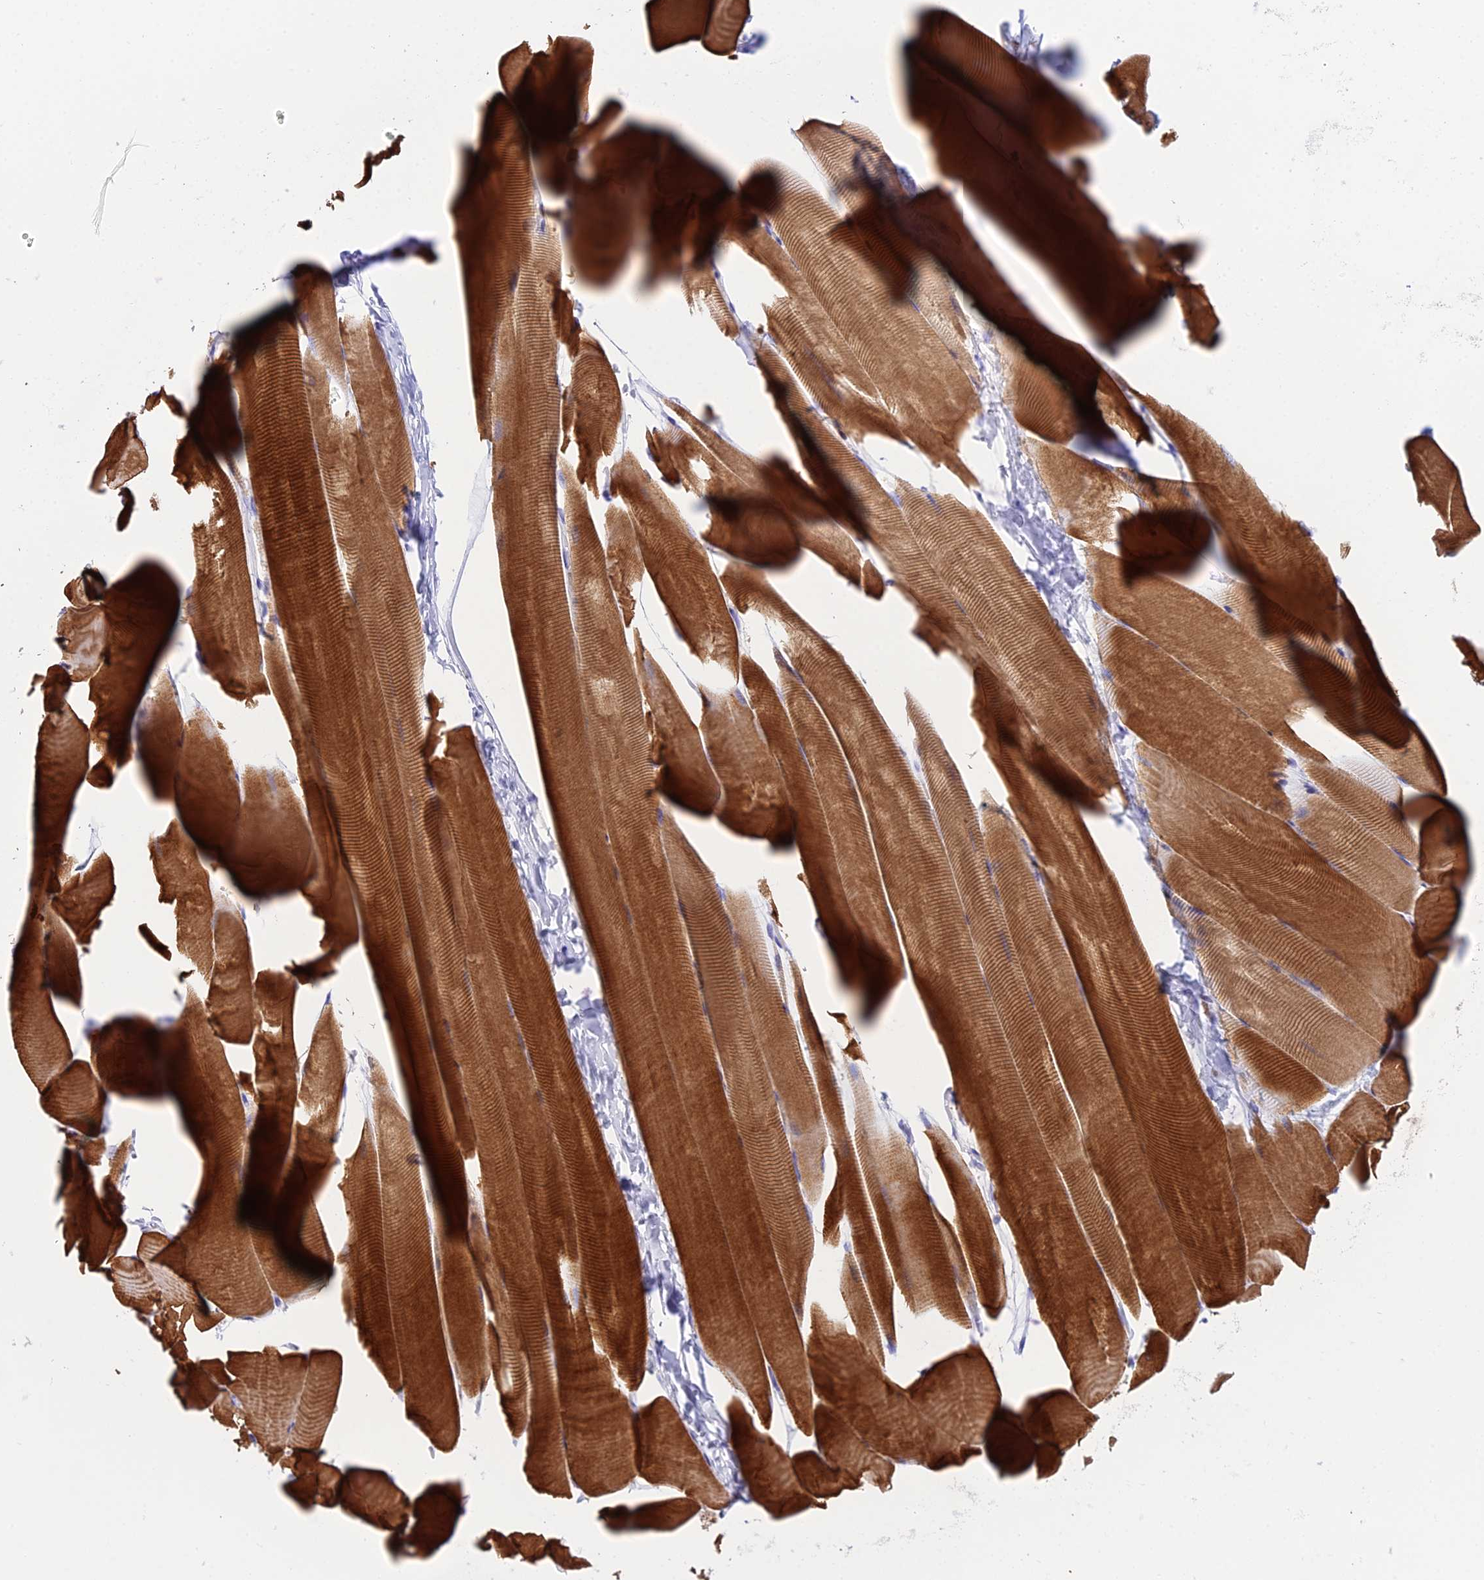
{"staining": {"intensity": "strong", "quantity": "25%-75%", "location": "cytoplasmic/membranous"}, "tissue": "skeletal muscle", "cell_type": "Myocytes", "image_type": "normal", "snomed": [{"axis": "morphology", "description": "Normal tissue, NOS"}, {"axis": "topography", "description": "Skeletal muscle"}], "caption": "Skeletal muscle stained with a brown dye displays strong cytoplasmic/membranous positive expression in approximately 25%-75% of myocytes.", "gene": "REG1A", "patient": {"sex": "male", "age": 25}}